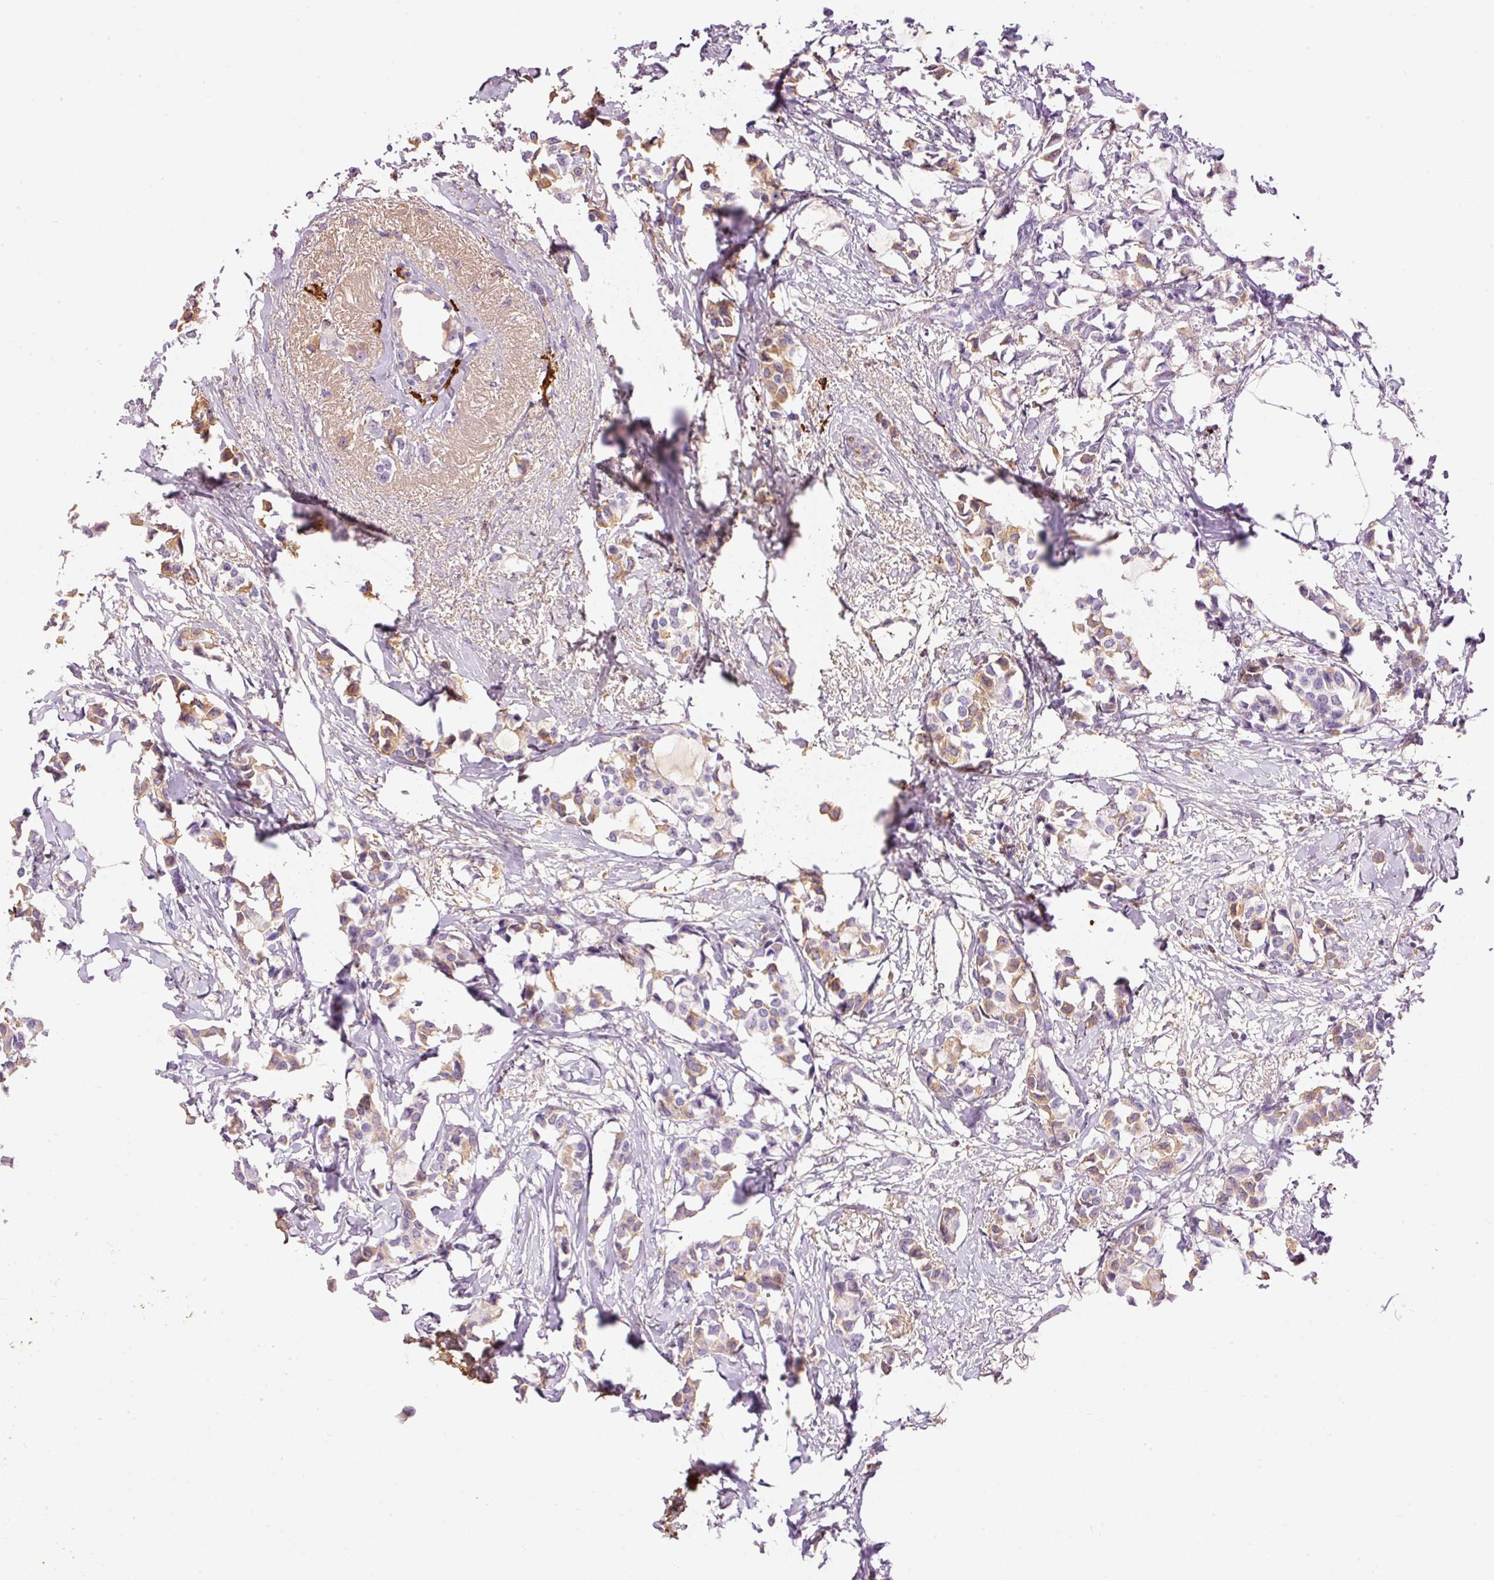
{"staining": {"intensity": "moderate", "quantity": "<25%", "location": "cytoplasmic/membranous"}, "tissue": "breast cancer", "cell_type": "Tumor cells", "image_type": "cancer", "snomed": [{"axis": "morphology", "description": "Duct carcinoma"}, {"axis": "topography", "description": "Breast"}], "caption": "Human breast cancer stained with a protein marker demonstrates moderate staining in tumor cells.", "gene": "PRPF38B", "patient": {"sex": "female", "age": 73}}